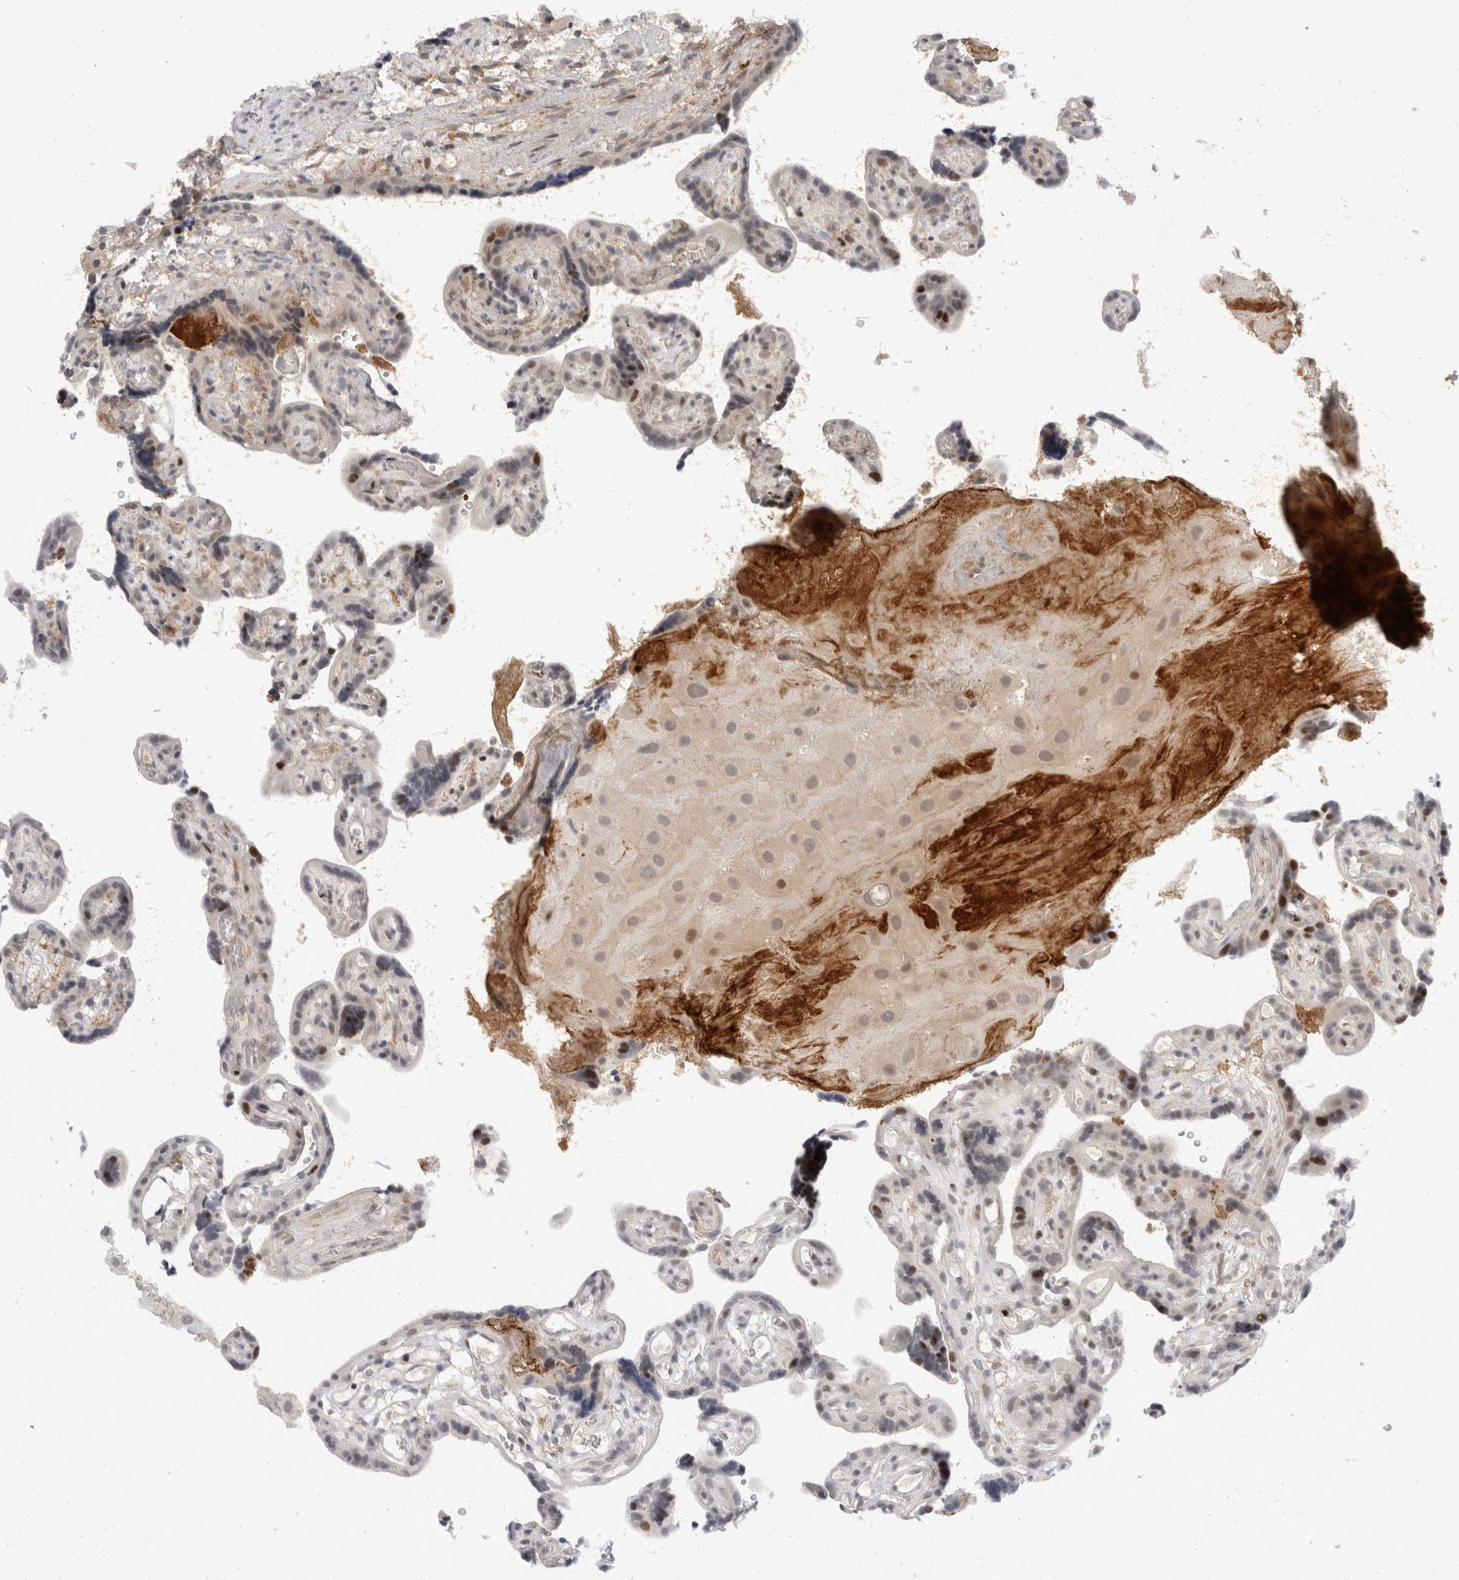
{"staining": {"intensity": "weak", "quantity": "<25%", "location": "nuclear"}, "tissue": "placenta", "cell_type": "Decidual cells", "image_type": "normal", "snomed": [{"axis": "morphology", "description": "Normal tissue, NOS"}, {"axis": "topography", "description": "Placenta"}], "caption": "IHC image of unremarkable human placenta stained for a protein (brown), which reveals no positivity in decidual cells. Nuclei are stained in blue.", "gene": "TOM1L2", "patient": {"sex": "female", "age": 30}}